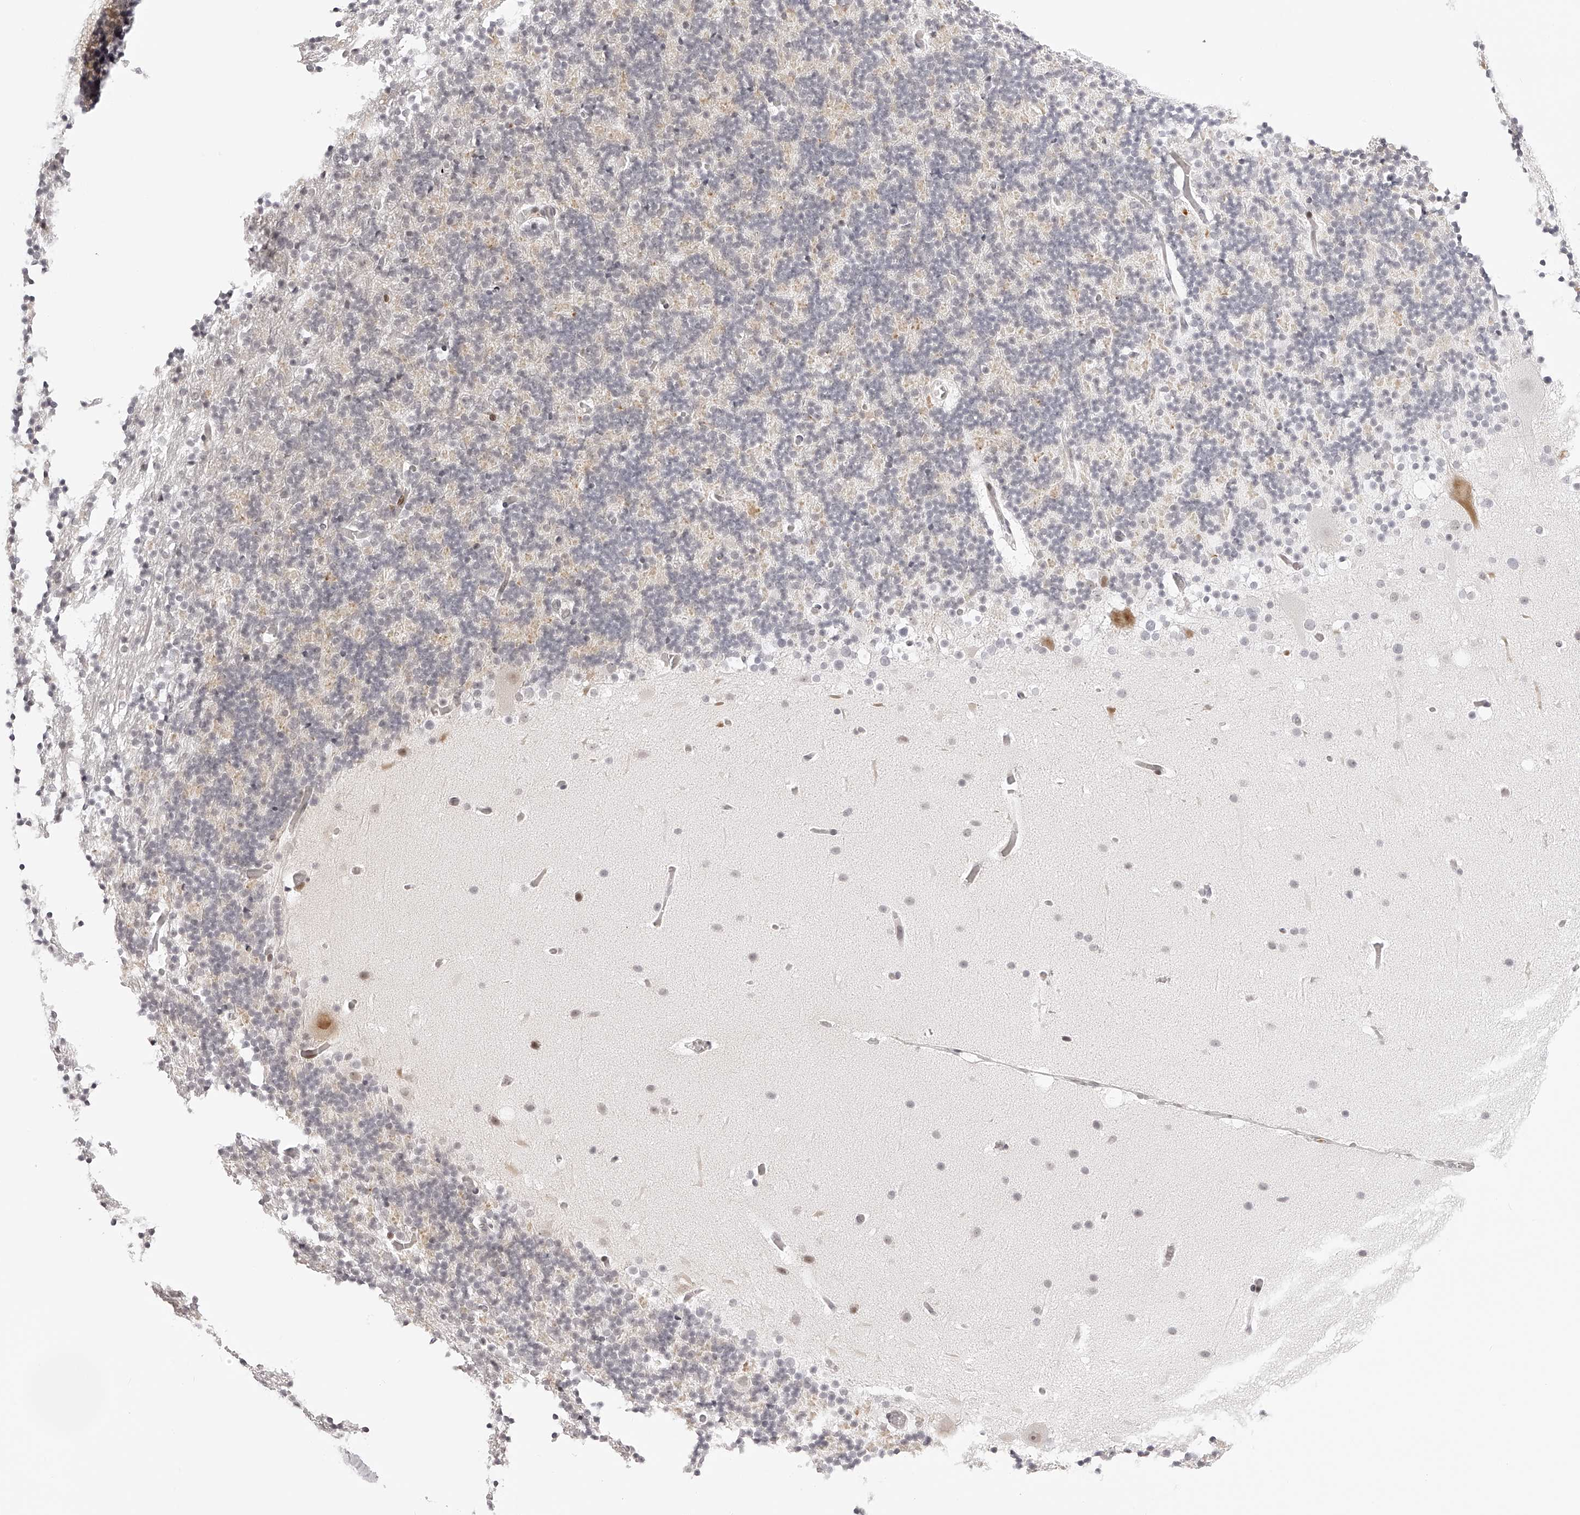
{"staining": {"intensity": "negative", "quantity": "none", "location": "none"}, "tissue": "cerebellum", "cell_type": "Cells in granular layer", "image_type": "normal", "snomed": [{"axis": "morphology", "description": "Normal tissue, NOS"}, {"axis": "topography", "description": "Cerebellum"}], "caption": "IHC photomicrograph of normal cerebellum: human cerebellum stained with DAB (3,3'-diaminobenzidine) exhibits no significant protein positivity in cells in granular layer.", "gene": "PLEKHG1", "patient": {"sex": "male", "age": 57}}